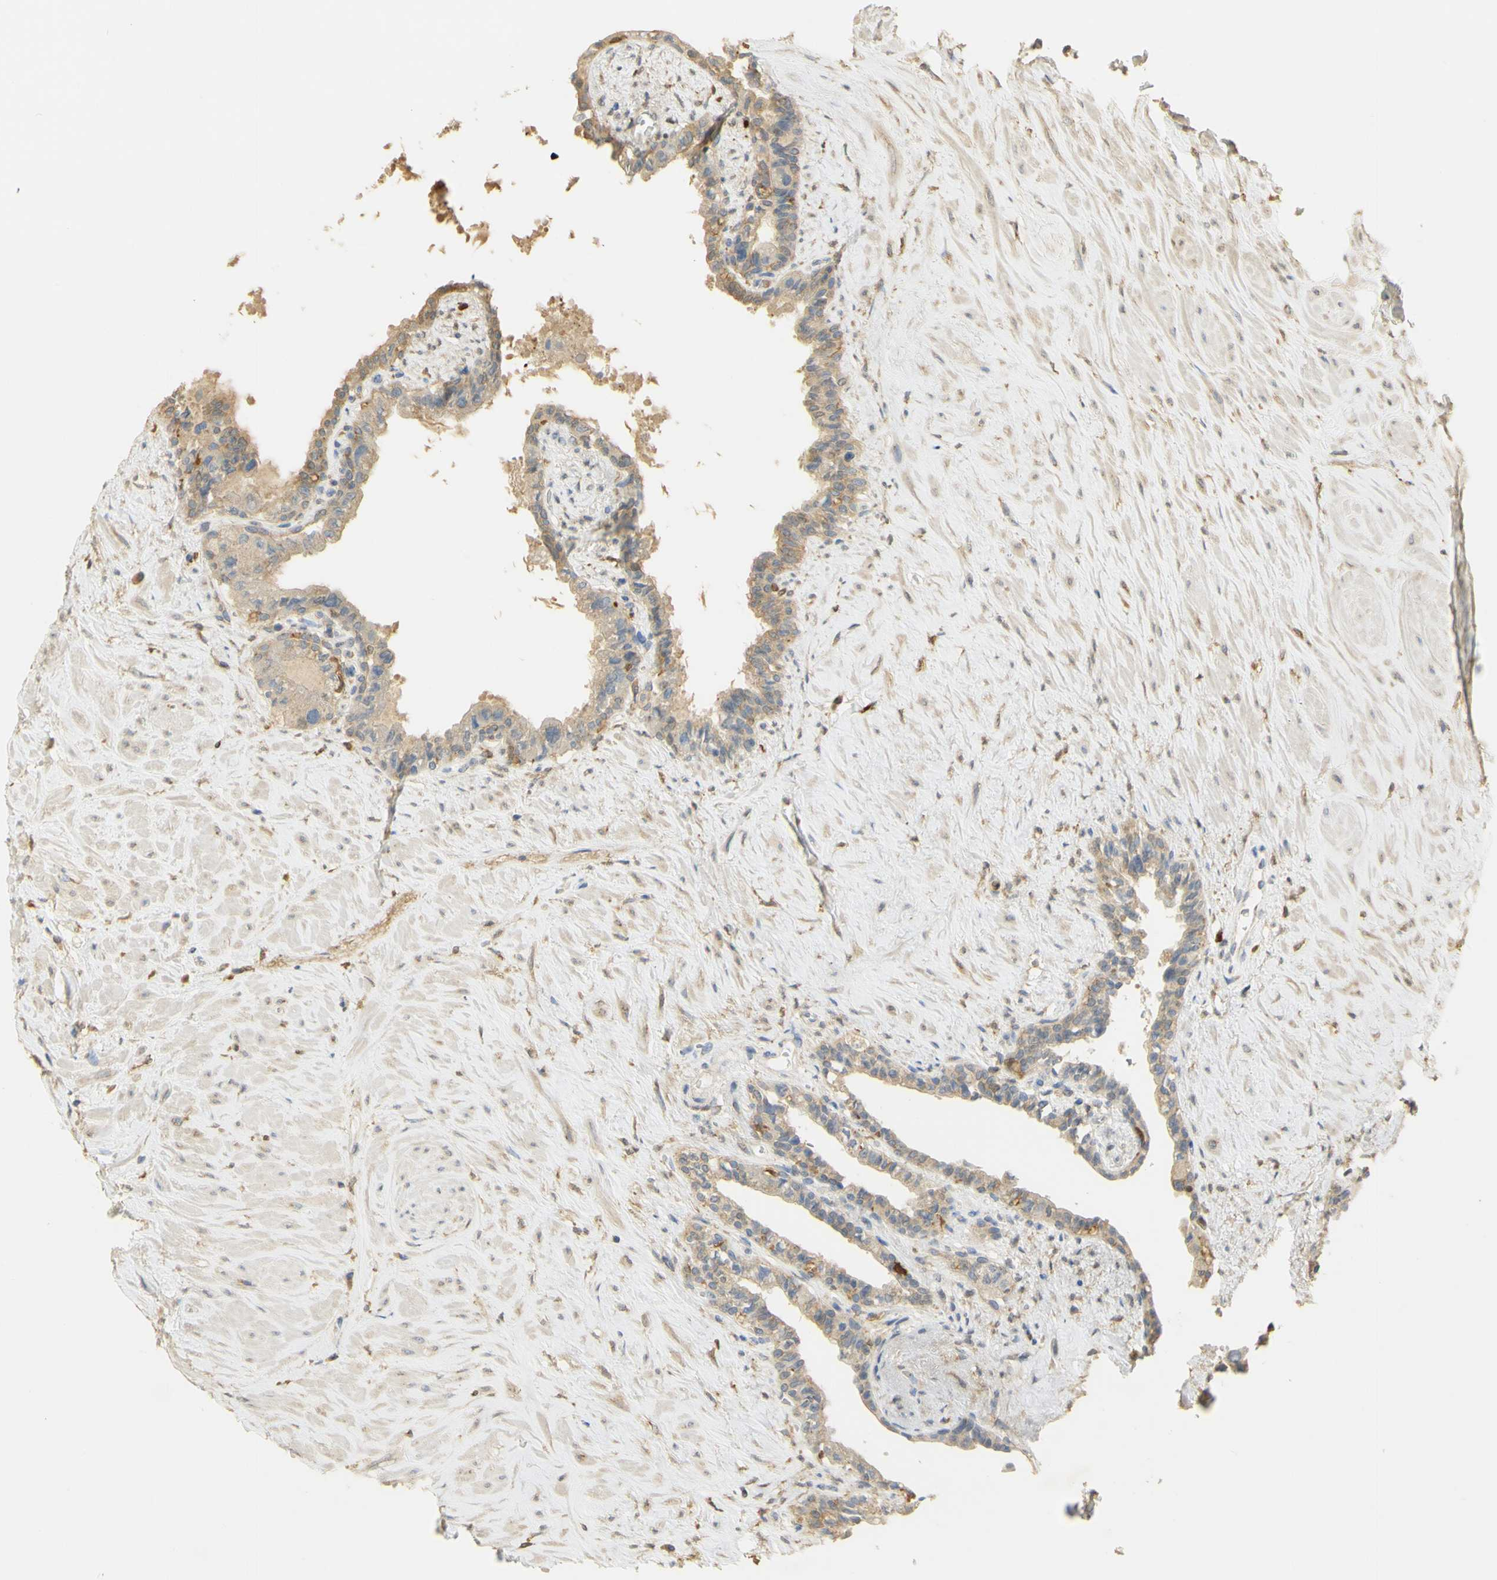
{"staining": {"intensity": "moderate", "quantity": ">75%", "location": "cytoplasmic/membranous"}, "tissue": "seminal vesicle", "cell_type": "Glandular cells", "image_type": "normal", "snomed": [{"axis": "morphology", "description": "Normal tissue, NOS"}, {"axis": "topography", "description": "Seminal veicle"}], "caption": "Seminal vesicle stained with DAB (3,3'-diaminobenzidine) immunohistochemistry (IHC) shows medium levels of moderate cytoplasmic/membranous positivity in approximately >75% of glandular cells.", "gene": "PAK1", "patient": {"sex": "male", "age": 63}}